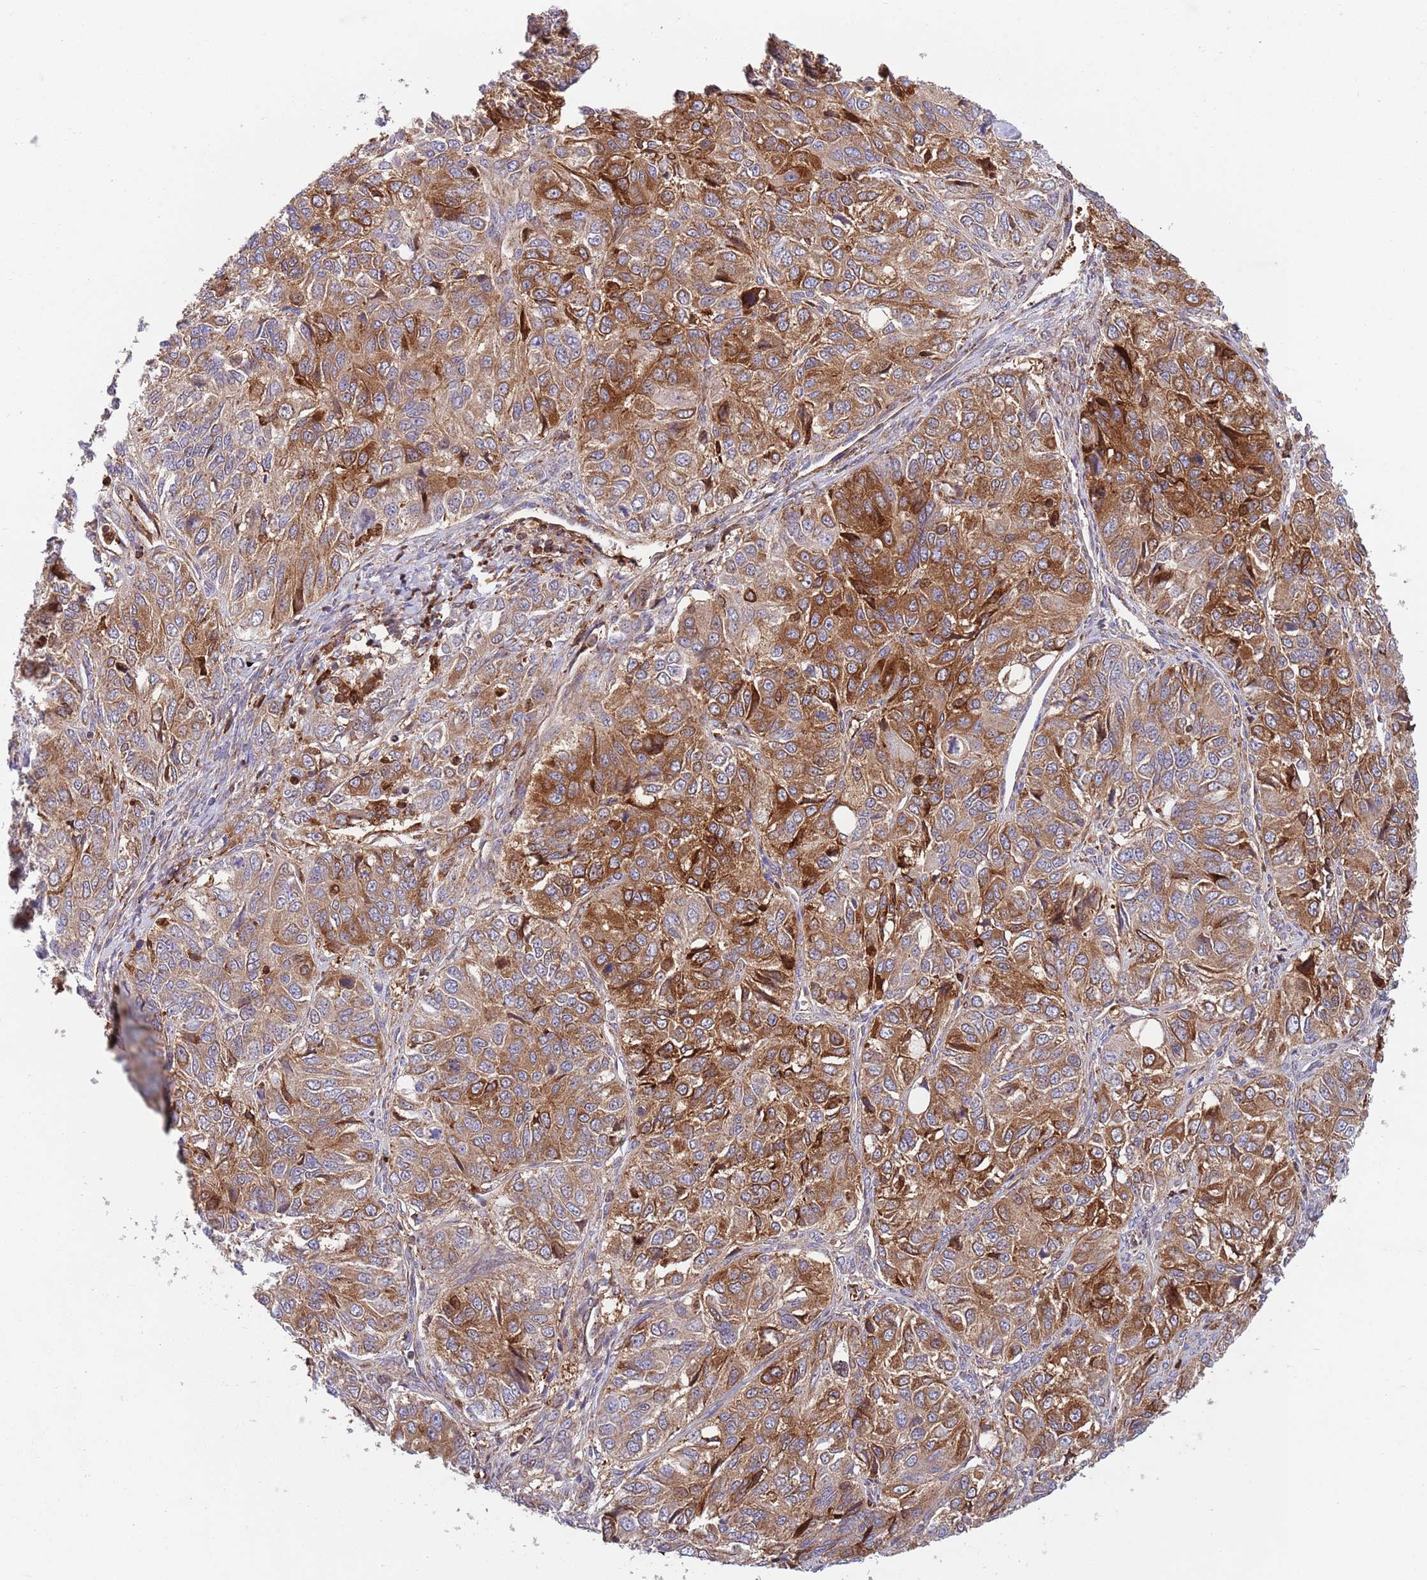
{"staining": {"intensity": "moderate", "quantity": ">75%", "location": "cytoplasmic/membranous"}, "tissue": "ovarian cancer", "cell_type": "Tumor cells", "image_type": "cancer", "snomed": [{"axis": "morphology", "description": "Carcinoma, endometroid"}, {"axis": "topography", "description": "Ovary"}], "caption": "Immunohistochemistry (IHC) (DAB (3,3'-diaminobenzidine)) staining of ovarian cancer reveals moderate cytoplasmic/membranous protein staining in about >75% of tumor cells.", "gene": "ZMYM5", "patient": {"sex": "female", "age": 51}}